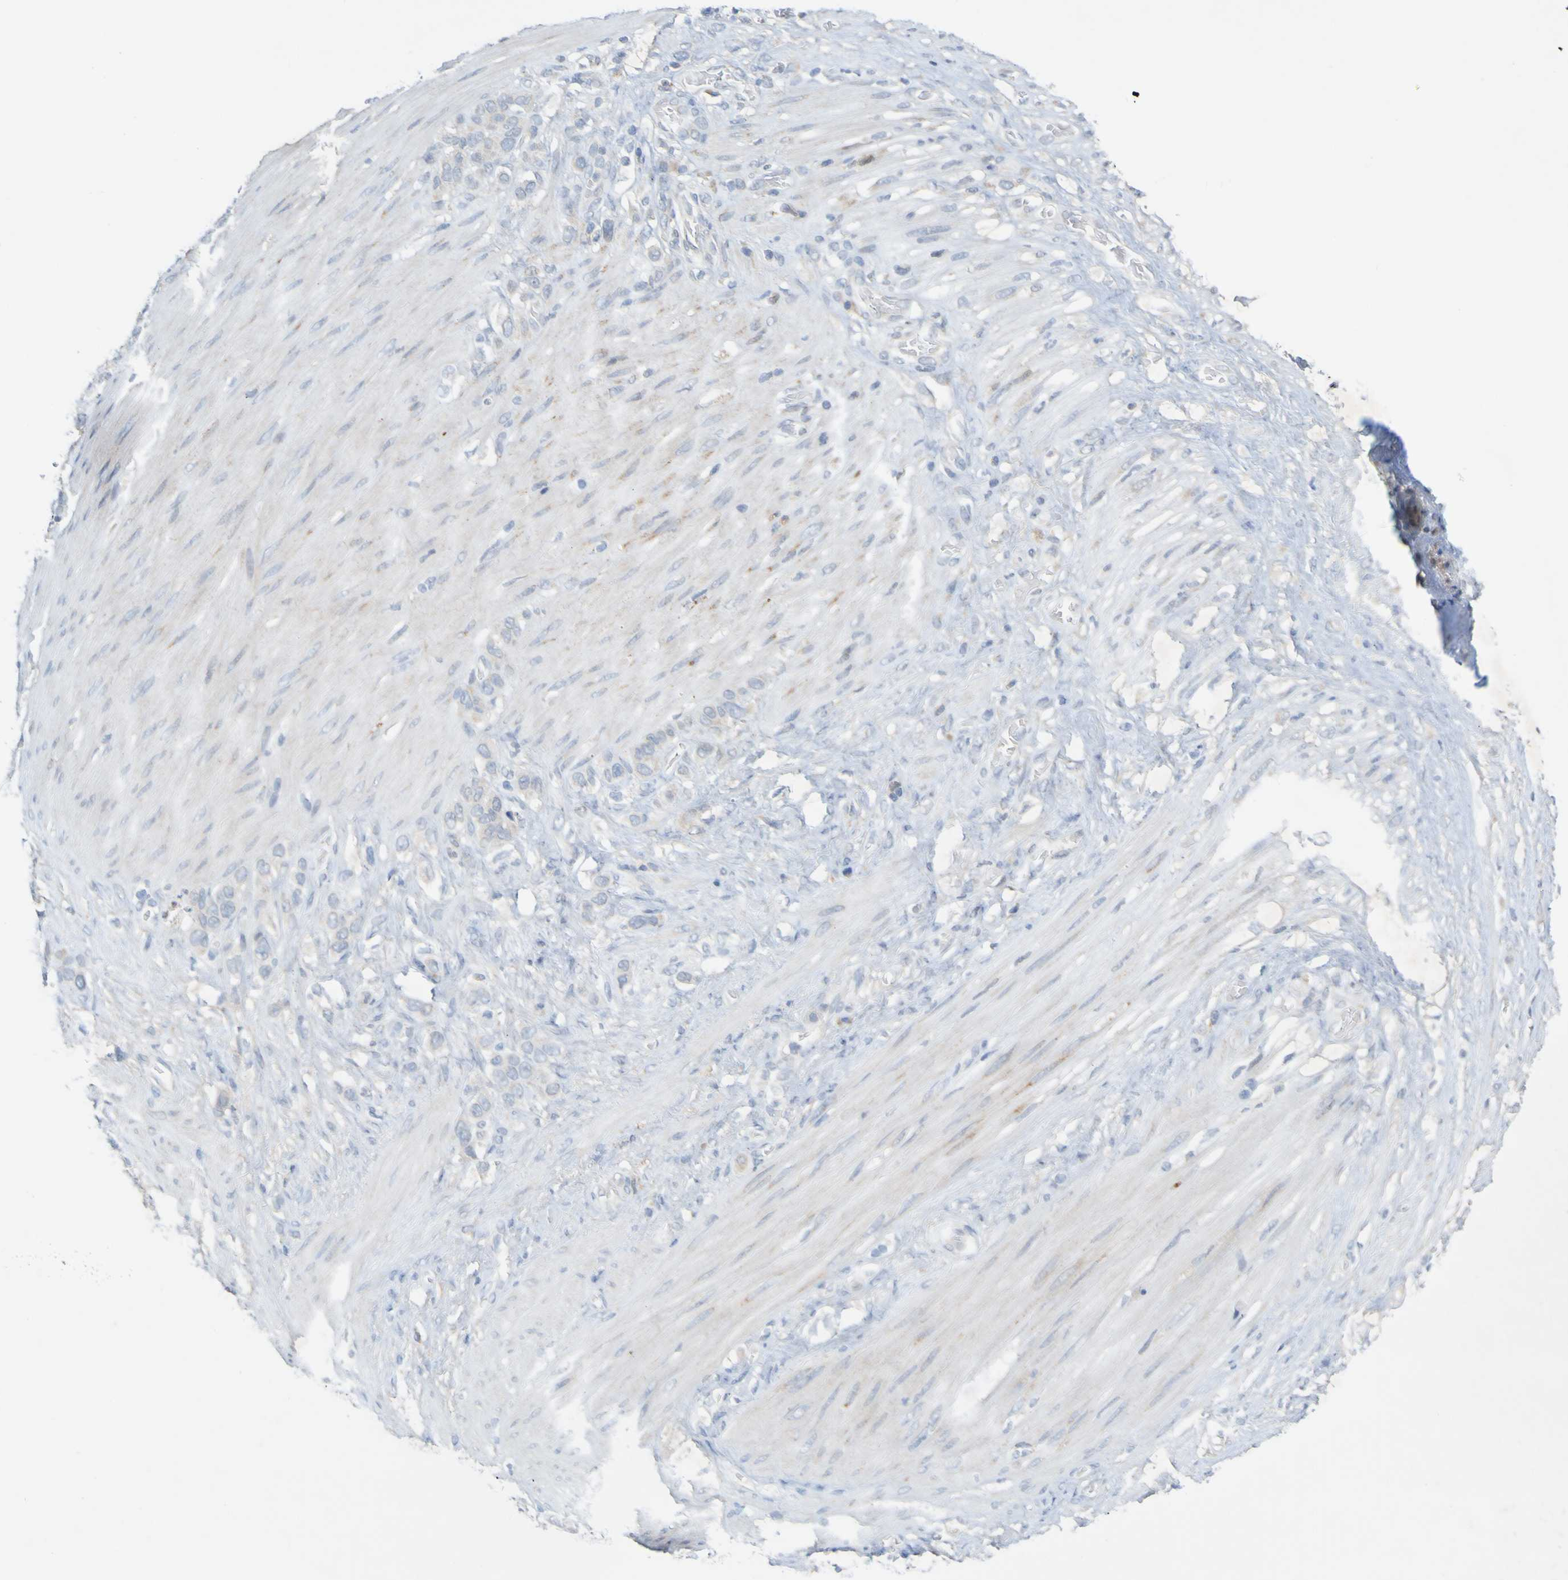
{"staining": {"intensity": "weak", "quantity": "<25%", "location": "cytoplasmic/membranous"}, "tissue": "stomach cancer", "cell_type": "Tumor cells", "image_type": "cancer", "snomed": [{"axis": "morphology", "description": "Adenocarcinoma, NOS"}, {"axis": "morphology", "description": "Adenocarcinoma, High grade"}, {"axis": "topography", "description": "Stomach, upper"}, {"axis": "topography", "description": "Stomach, lower"}], "caption": "Human stomach cancer stained for a protein using immunohistochemistry (IHC) exhibits no expression in tumor cells.", "gene": "LILRB5", "patient": {"sex": "female", "age": 65}}